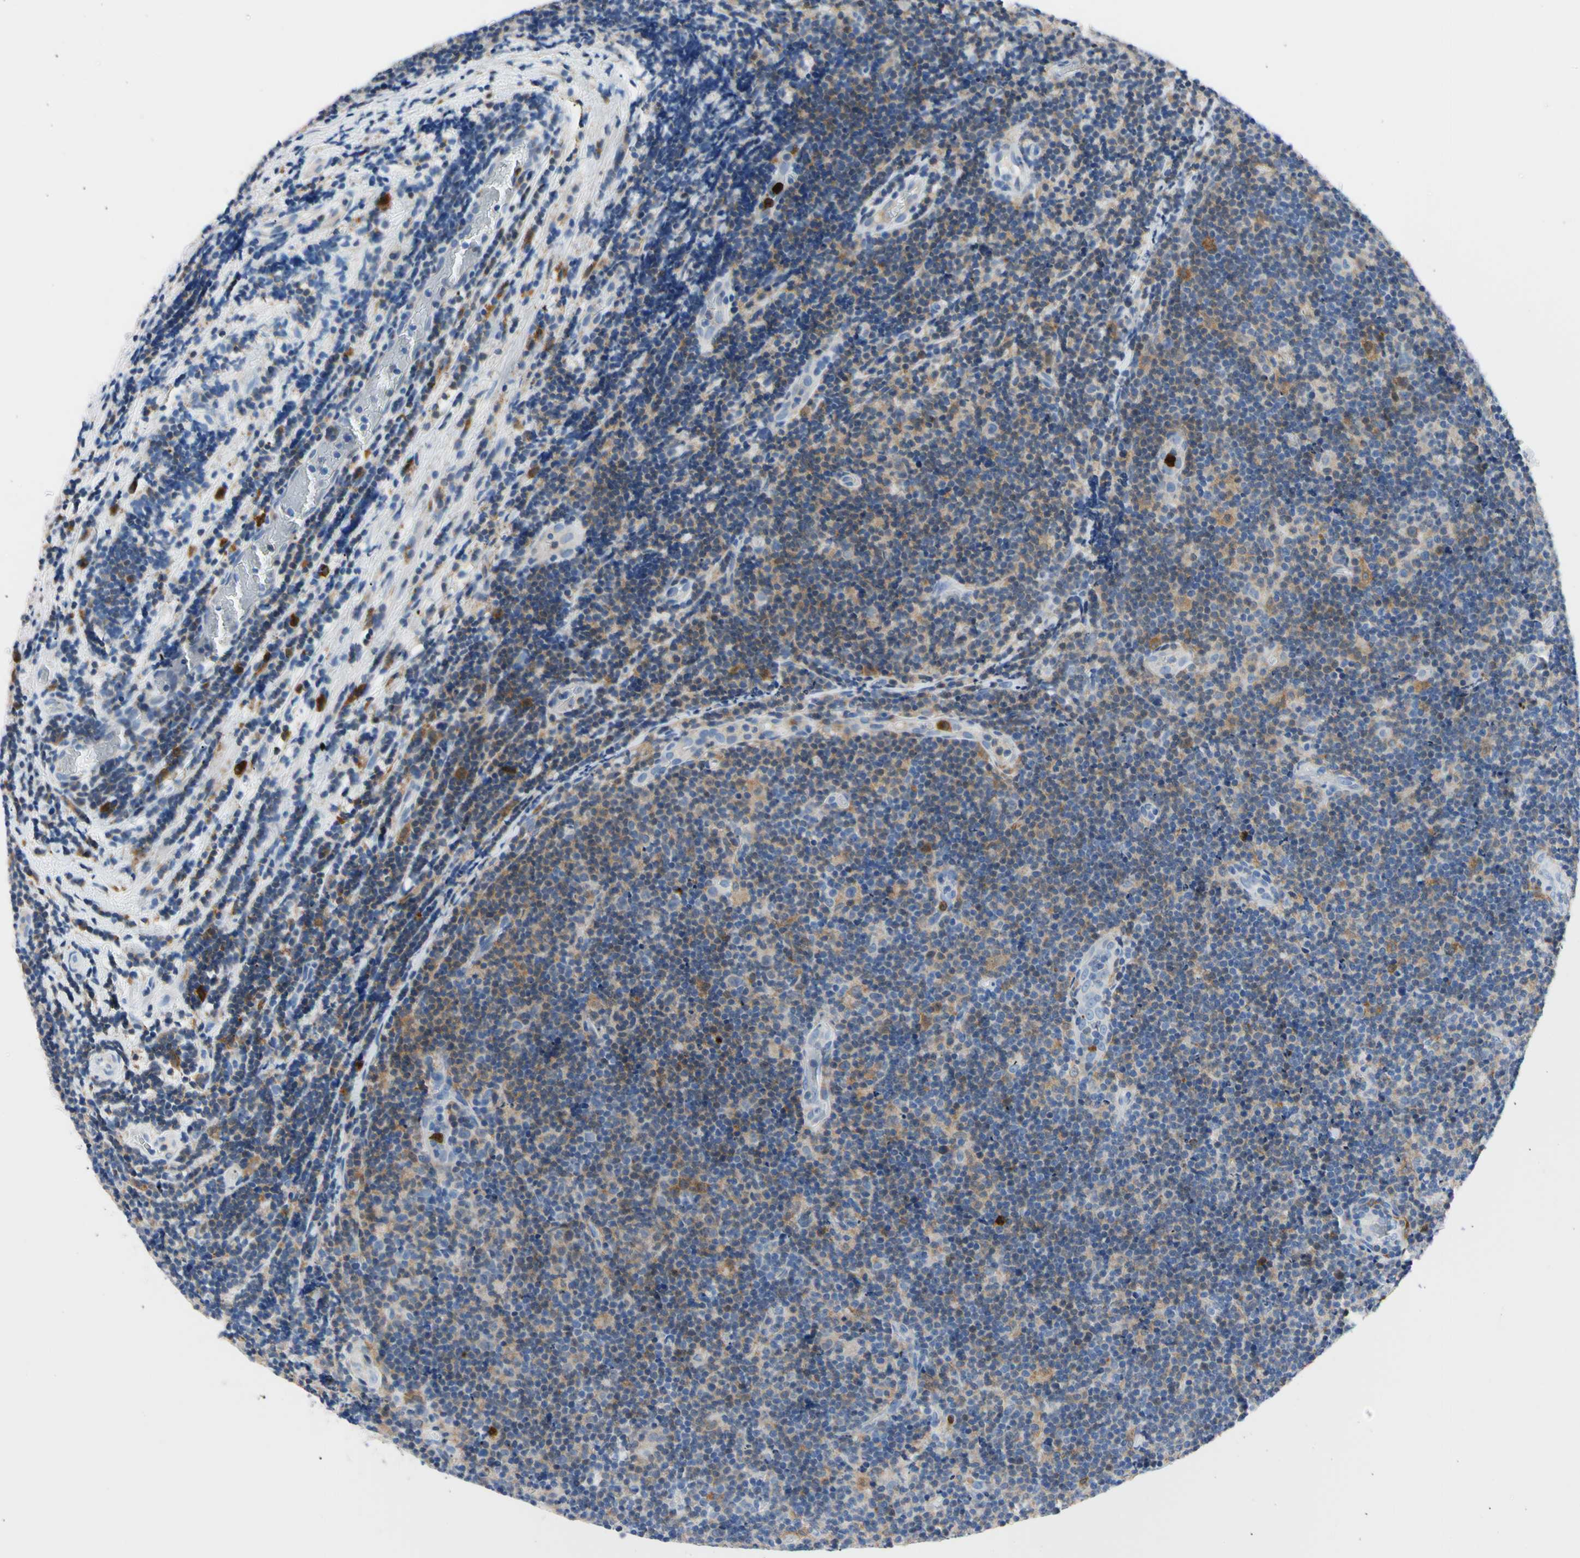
{"staining": {"intensity": "negative", "quantity": "none", "location": "none"}, "tissue": "lymphoma", "cell_type": "Tumor cells", "image_type": "cancer", "snomed": [{"axis": "morphology", "description": "Malignant lymphoma, non-Hodgkin's type, Low grade"}, {"axis": "topography", "description": "Lymph node"}], "caption": "Protein analysis of malignant lymphoma, non-Hodgkin's type (low-grade) displays no significant expression in tumor cells.", "gene": "NCF4", "patient": {"sex": "male", "age": 83}}